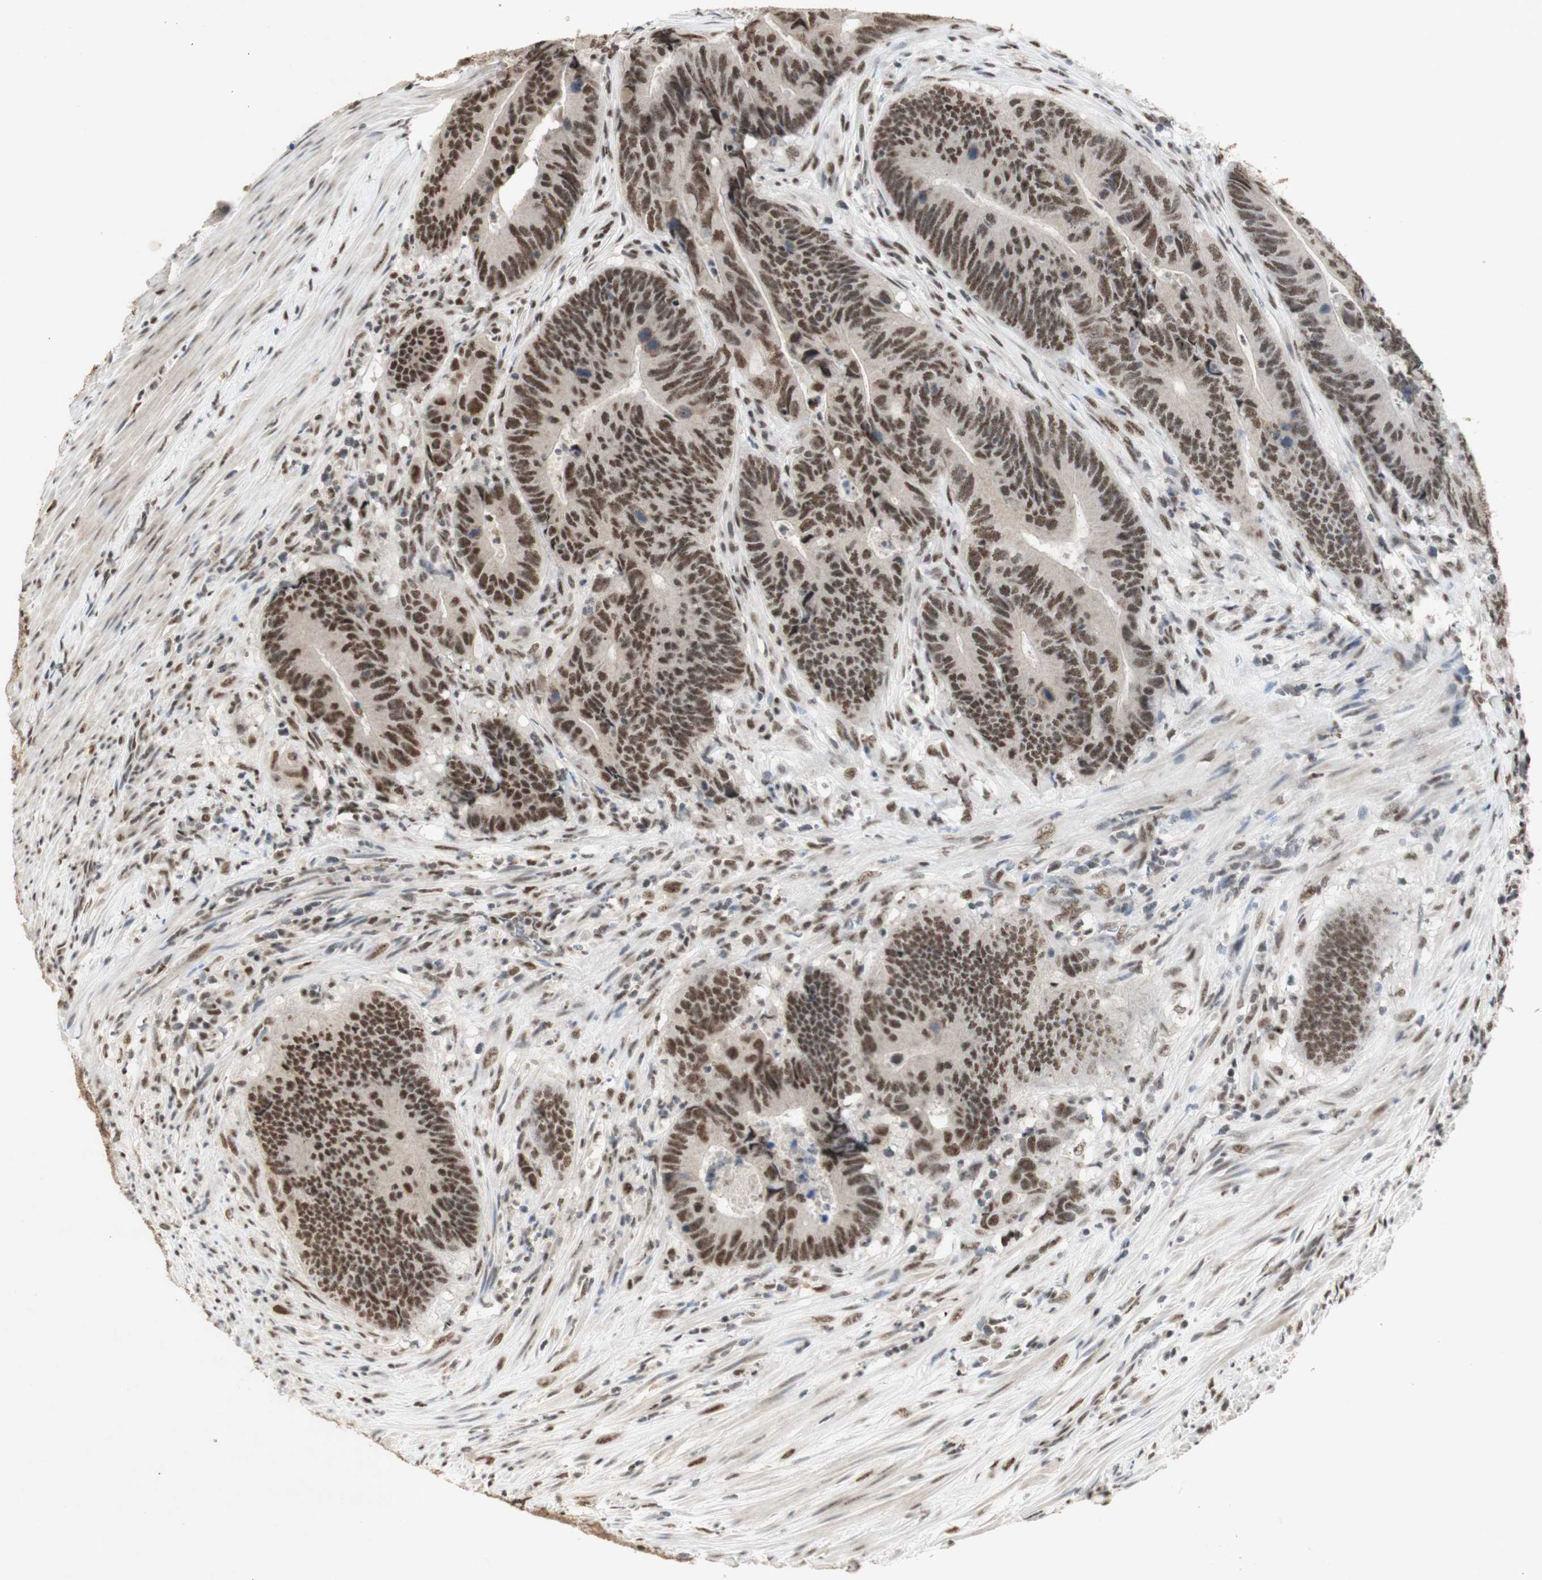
{"staining": {"intensity": "moderate", "quantity": ">75%", "location": "nuclear"}, "tissue": "colorectal cancer", "cell_type": "Tumor cells", "image_type": "cancer", "snomed": [{"axis": "morphology", "description": "Normal tissue, NOS"}, {"axis": "morphology", "description": "Adenocarcinoma, NOS"}, {"axis": "topography", "description": "Colon"}], "caption": "Colorectal adenocarcinoma stained with DAB immunohistochemistry displays medium levels of moderate nuclear staining in about >75% of tumor cells.", "gene": "SNRPB", "patient": {"sex": "male", "age": 56}}